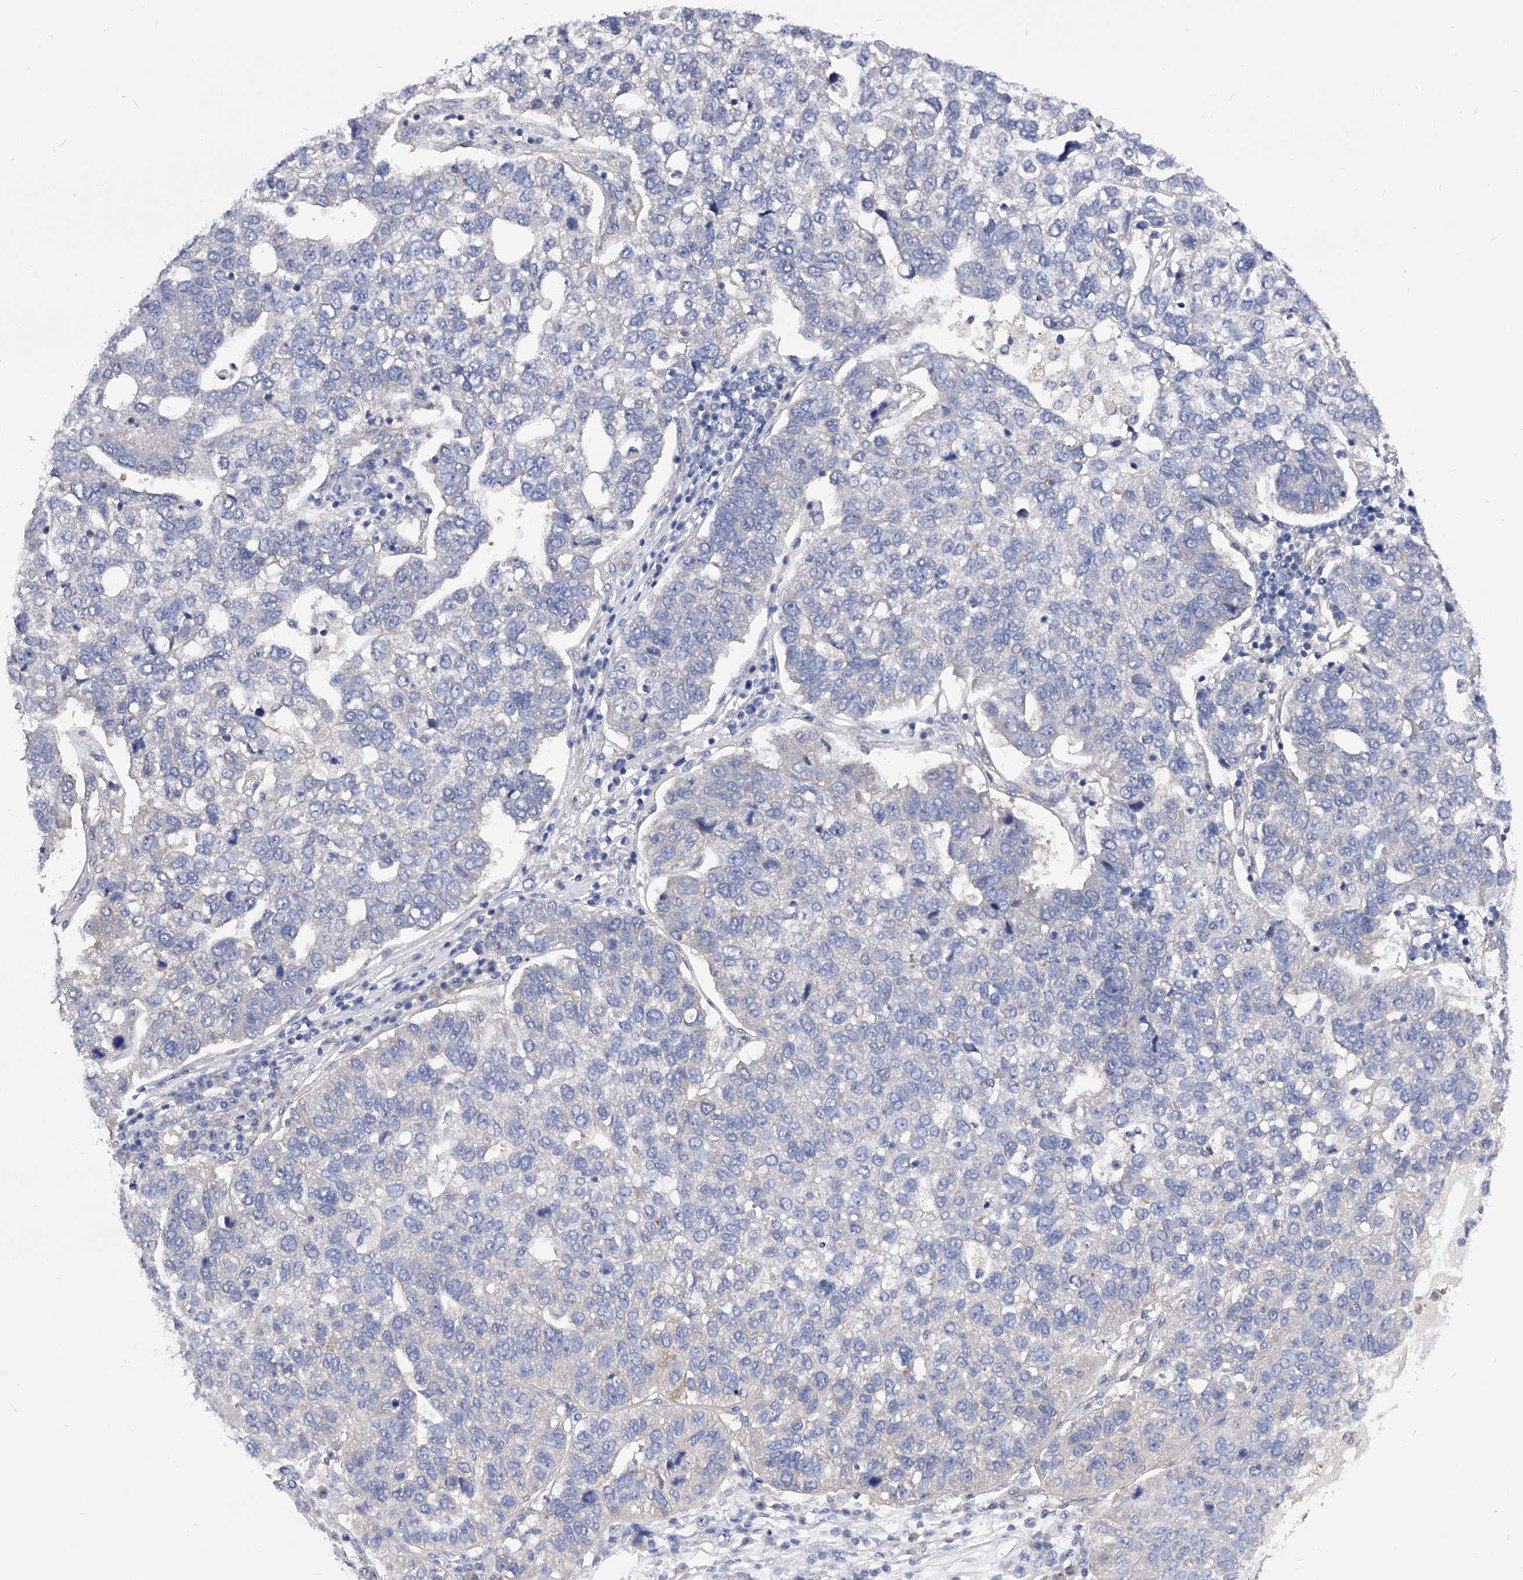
{"staining": {"intensity": "negative", "quantity": "none", "location": "none"}, "tissue": "pancreatic cancer", "cell_type": "Tumor cells", "image_type": "cancer", "snomed": [{"axis": "morphology", "description": "Adenocarcinoma, NOS"}, {"axis": "topography", "description": "Pancreas"}], "caption": "Tumor cells show no significant protein expression in pancreatic adenocarcinoma.", "gene": "PPP5C", "patient": {"sex": "female", "age": 61}}